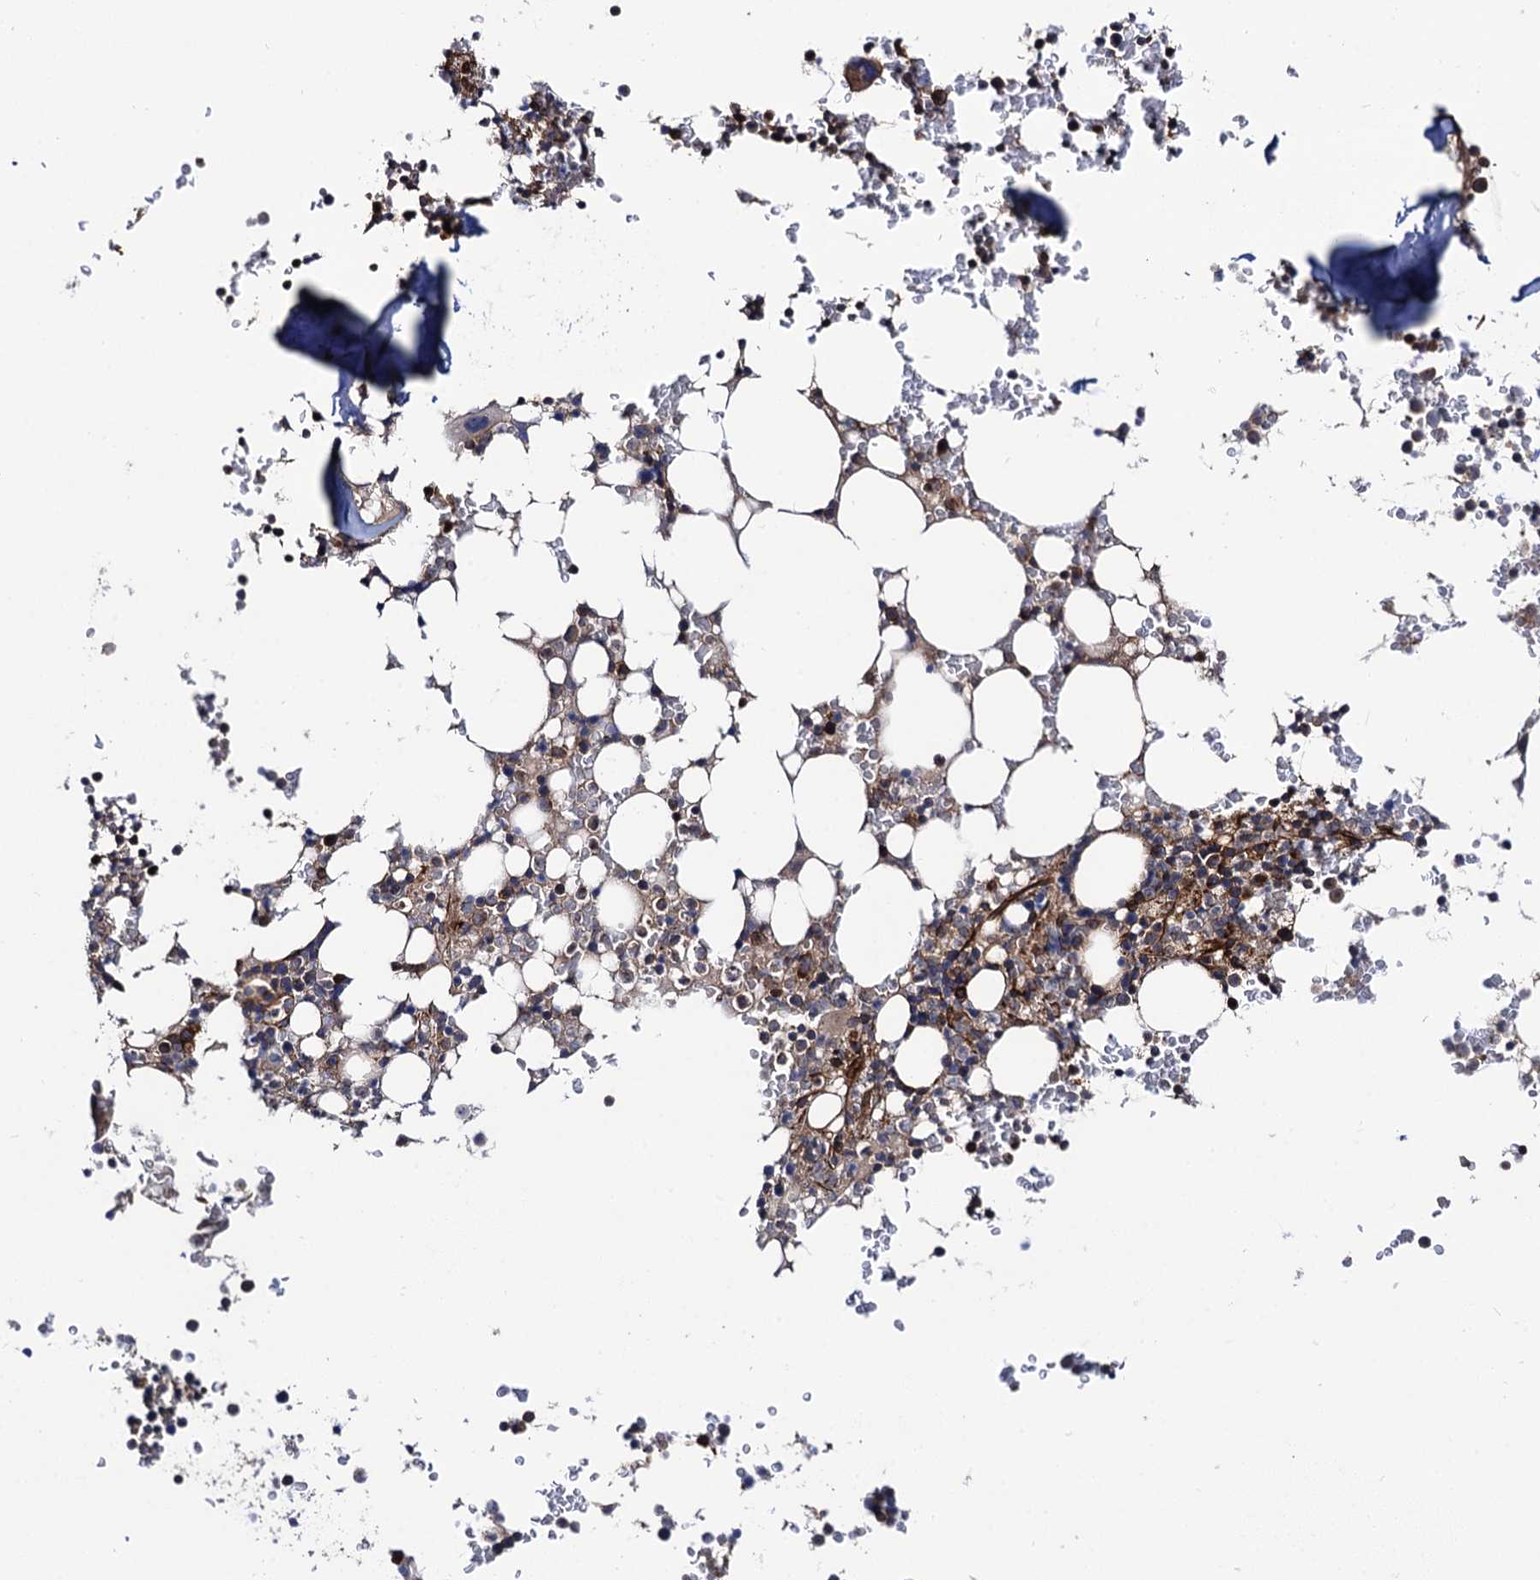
{"staining": {"intensity": "moderate", "quantity": ">75%", "location": "cytoplasmic/membranous"}, "tissue": "bone marrow", "cell_type": "Hematopoietic cells", "image_type": "normal", "snomed": [{"axis": "morphology", "description": "Normal tissue, NOS"}, {"axis": "topography", "description": "Bone marrow"}], "caption": "Normal bone marrow was stained to show a protein in brown. There is medium levels of moderate cytoplasmic/membranous expression in approximately >75% of hematopoietic cells.", "gene": "CIP2A", "patient": {"sex": "male", "age": 58}}